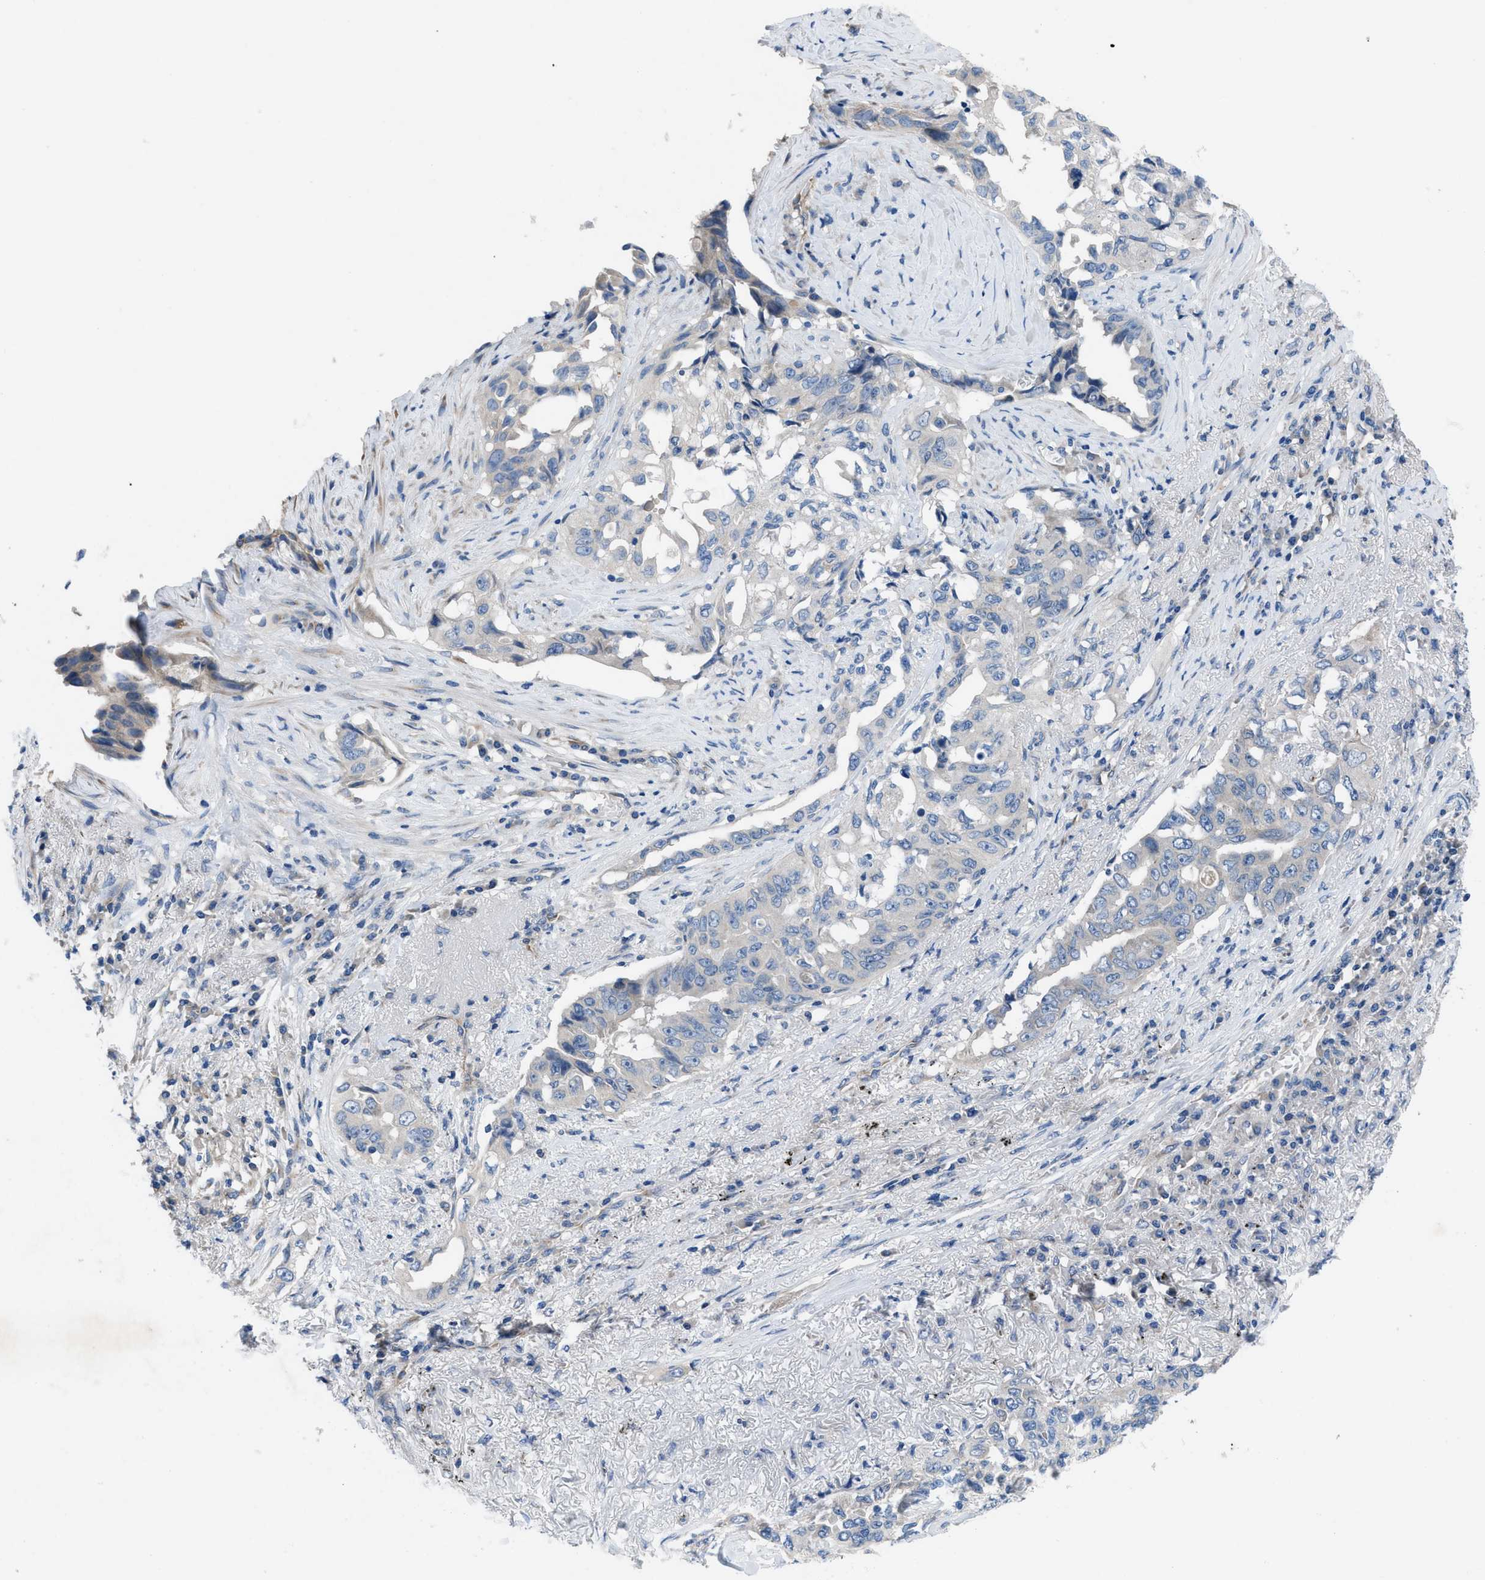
{"staining": {"intensity": "negative", "quantity": "none", "location": "none"}, "tissue": "lung cancer", "cell_type": "Tumor cells", "image_type": "cancer", "snomed": [{"axis": "morphology", "description": "Adenocarcinoma, NOS"}, {"axis": "topography", "description": "Lung"}], "caption": "This is a image of immunohistochemistry staining of lung adenocarcinoma, which shows no staining in tumor cells.", "gene": "PGR", "patient": {"sex": "female", "age": 51}}